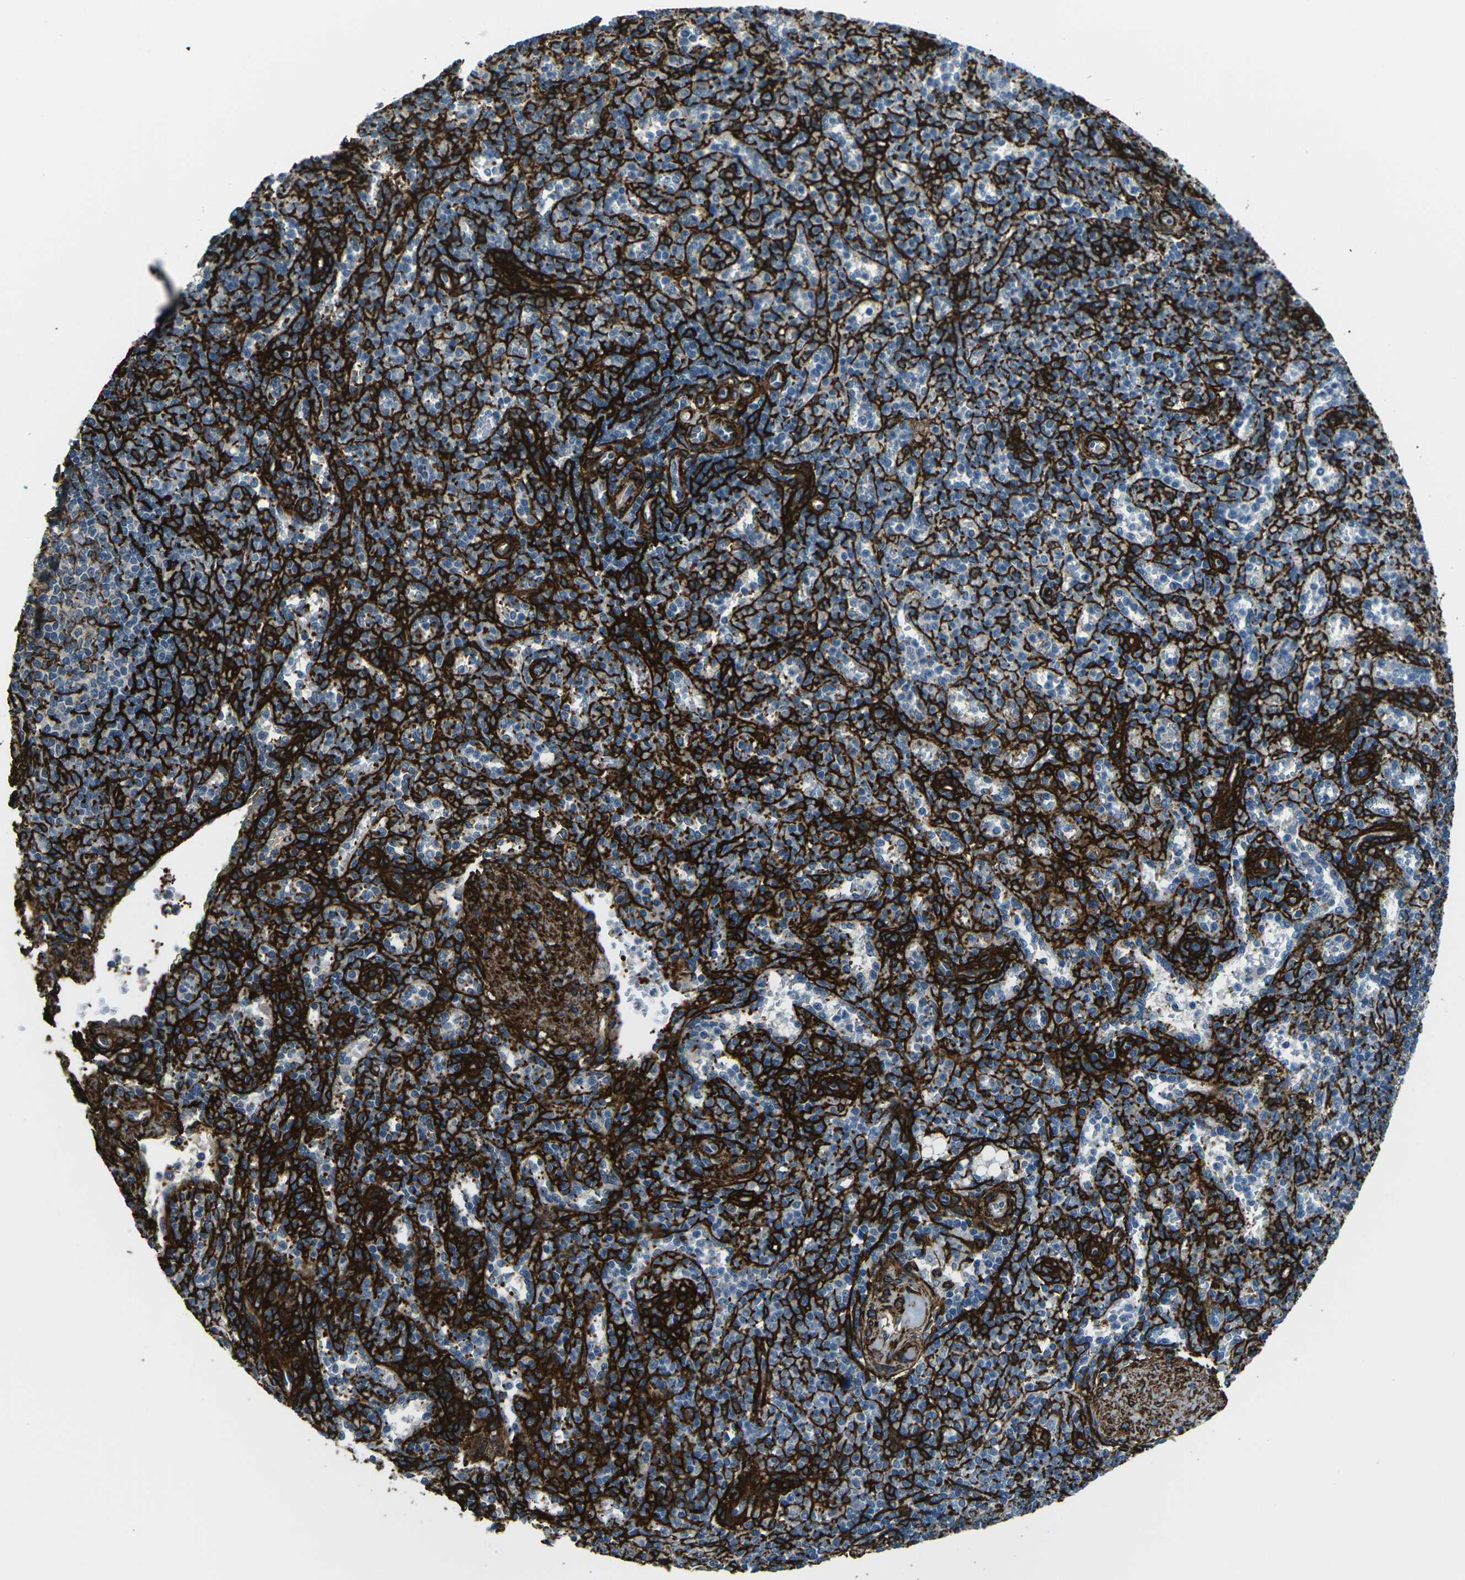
{"staining": {"intensity": "negative", "quantity": "none", "location": "none"}, "tissue": "spleen", "cell_type": "Cells in red pulp", "image_type": "normal", "snomed": [{"axis": "morphology", "description": "Normal tissue, NOS"}, {"axis": "topography", "description": "Spleen"}], "caption": "Immunohistochemistry (IHC) histopathology image of benign spleen: spleen stained with DAB (3,3'-diaminobenzidine) shows no significant protein positivity in cells in red pulp.", "gene": "GRAMD1C", "patient": {"sex": "female", "age": 74}}